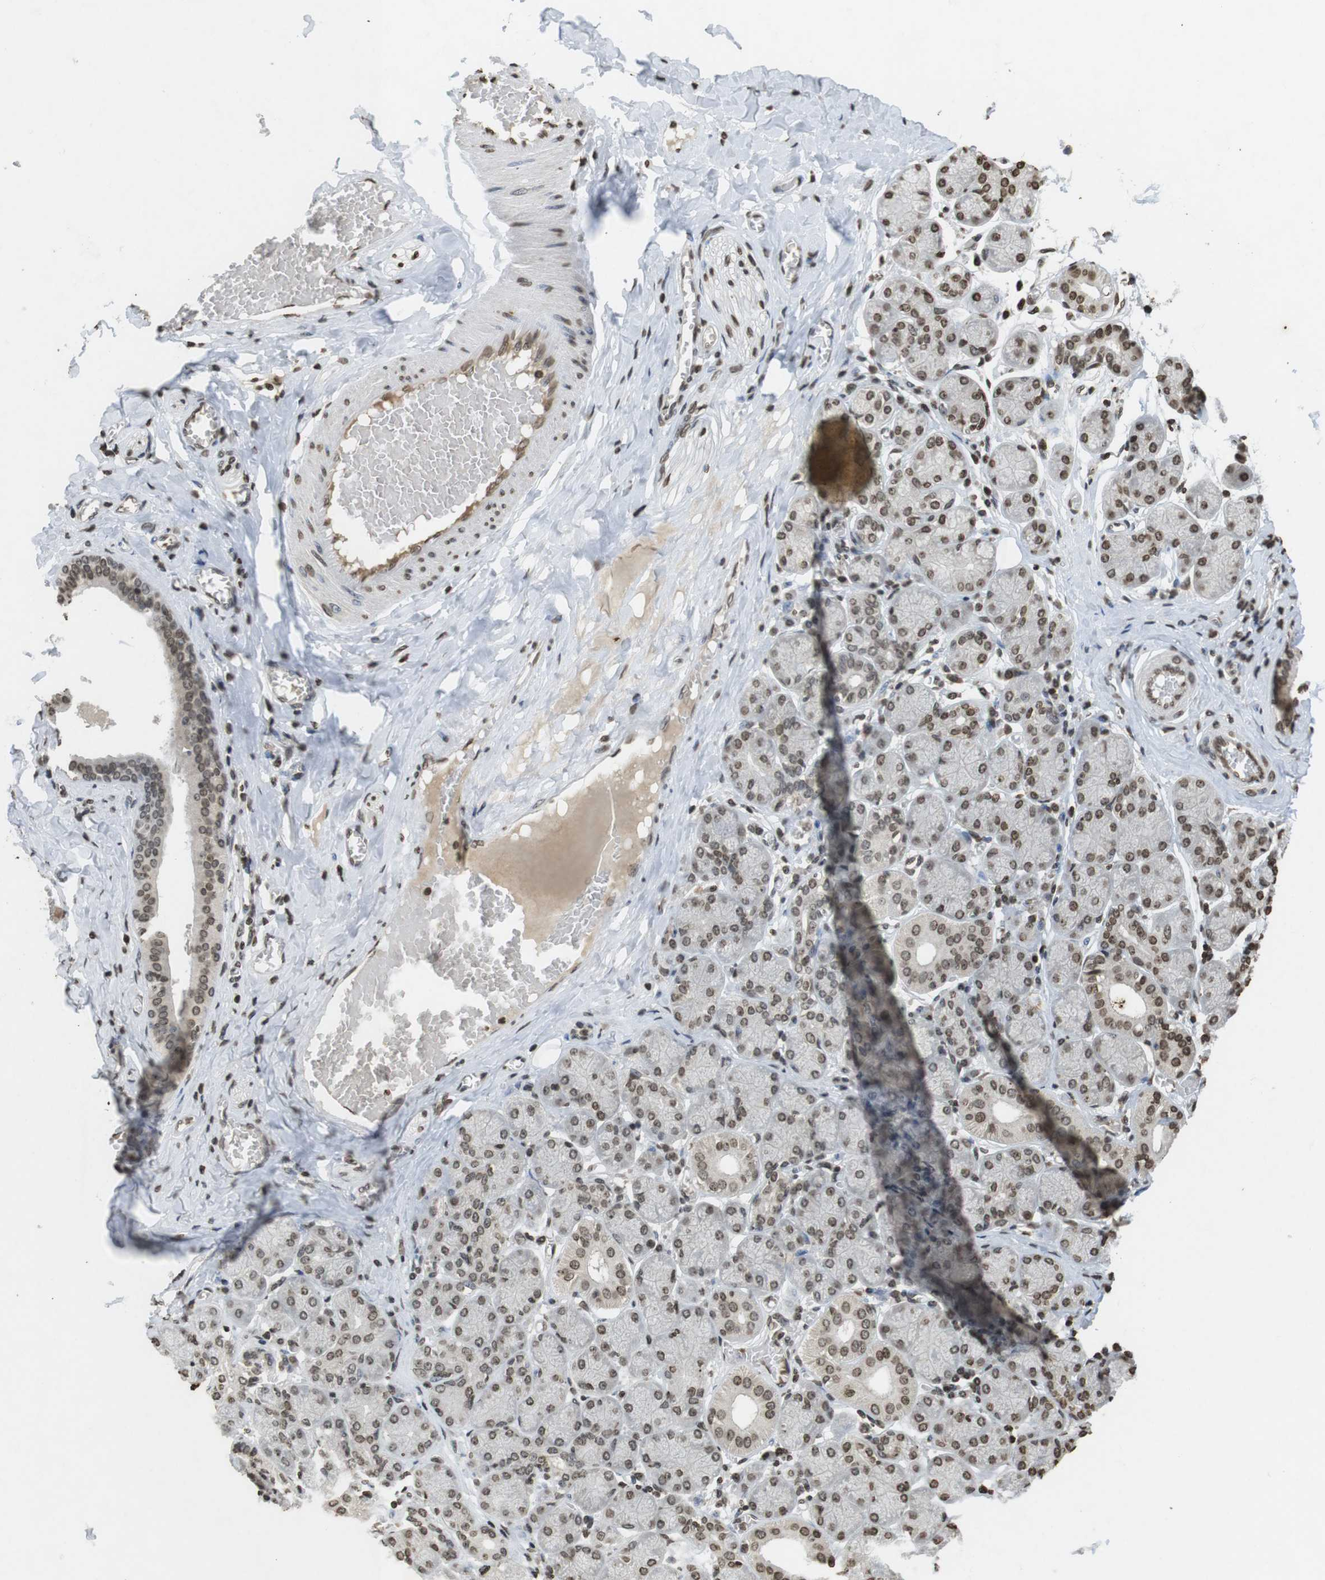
{"staining": {"intensity": "moderate", "quantity": ">75%", "location": "cytoplasmic/membranous,nuclear"}, "tissue": "salivary gland", "cell_type": "Glandular cells", "image_type": "normal", "snomed": [{"axis": "morphology", "description": "Normal tissue, NOS"}, {"axis": "topography", "description": "Salivary gland"}], "caption": "Moderate cytoplasmic/membranous,nuclear positivity for a protein is present in approximately >75% of glandular cells of normal salivary gland using immunohistochemistry.", "gene": "FOXA3", "patient": {"sex": "female", "age": 24}}